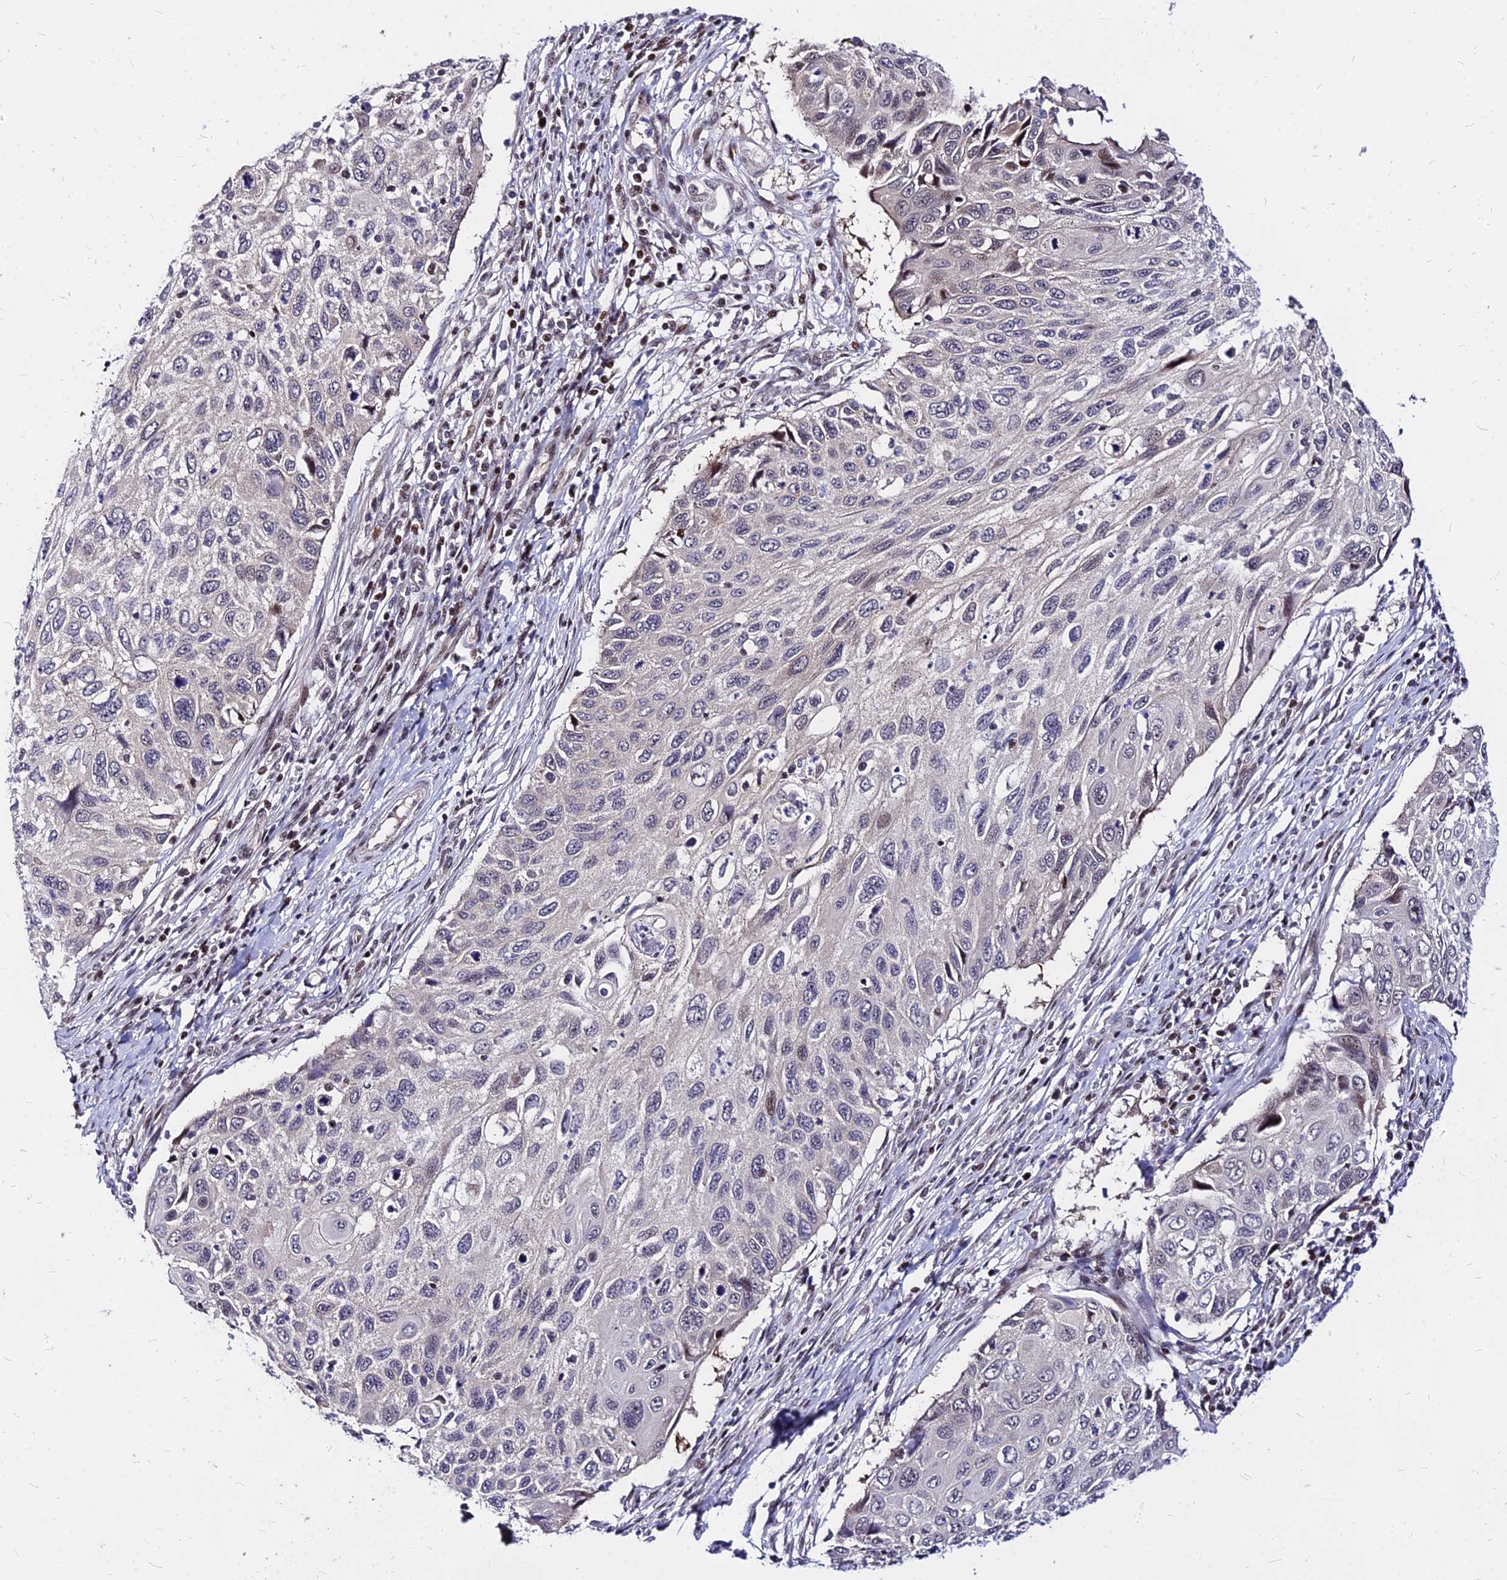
{"staining": {"intensity": "moderate", "quantity": "<25%", "location": "nuclear"}, "tissue": "cervical cancer", "cell_type": "Tumor cells", "image_type": "cancer", "snomed": [{"axis": "morphology", "description": "Squamous cell carcinoma, NOS"}, {"axis": "topography", "description": "Cervix"}], "caption": "A brown stain highlights moderate nuclear expression of a protein in cervical cancer tumor cells. The protein of interest is stained brown, and the nuclei are stained in blue (DAB (3,3'-diaminobenzidine) IHC with brightfield microscopy, high magnification).", "gene": "DDX55", "patient": {"sex": "female", "age": 70}}